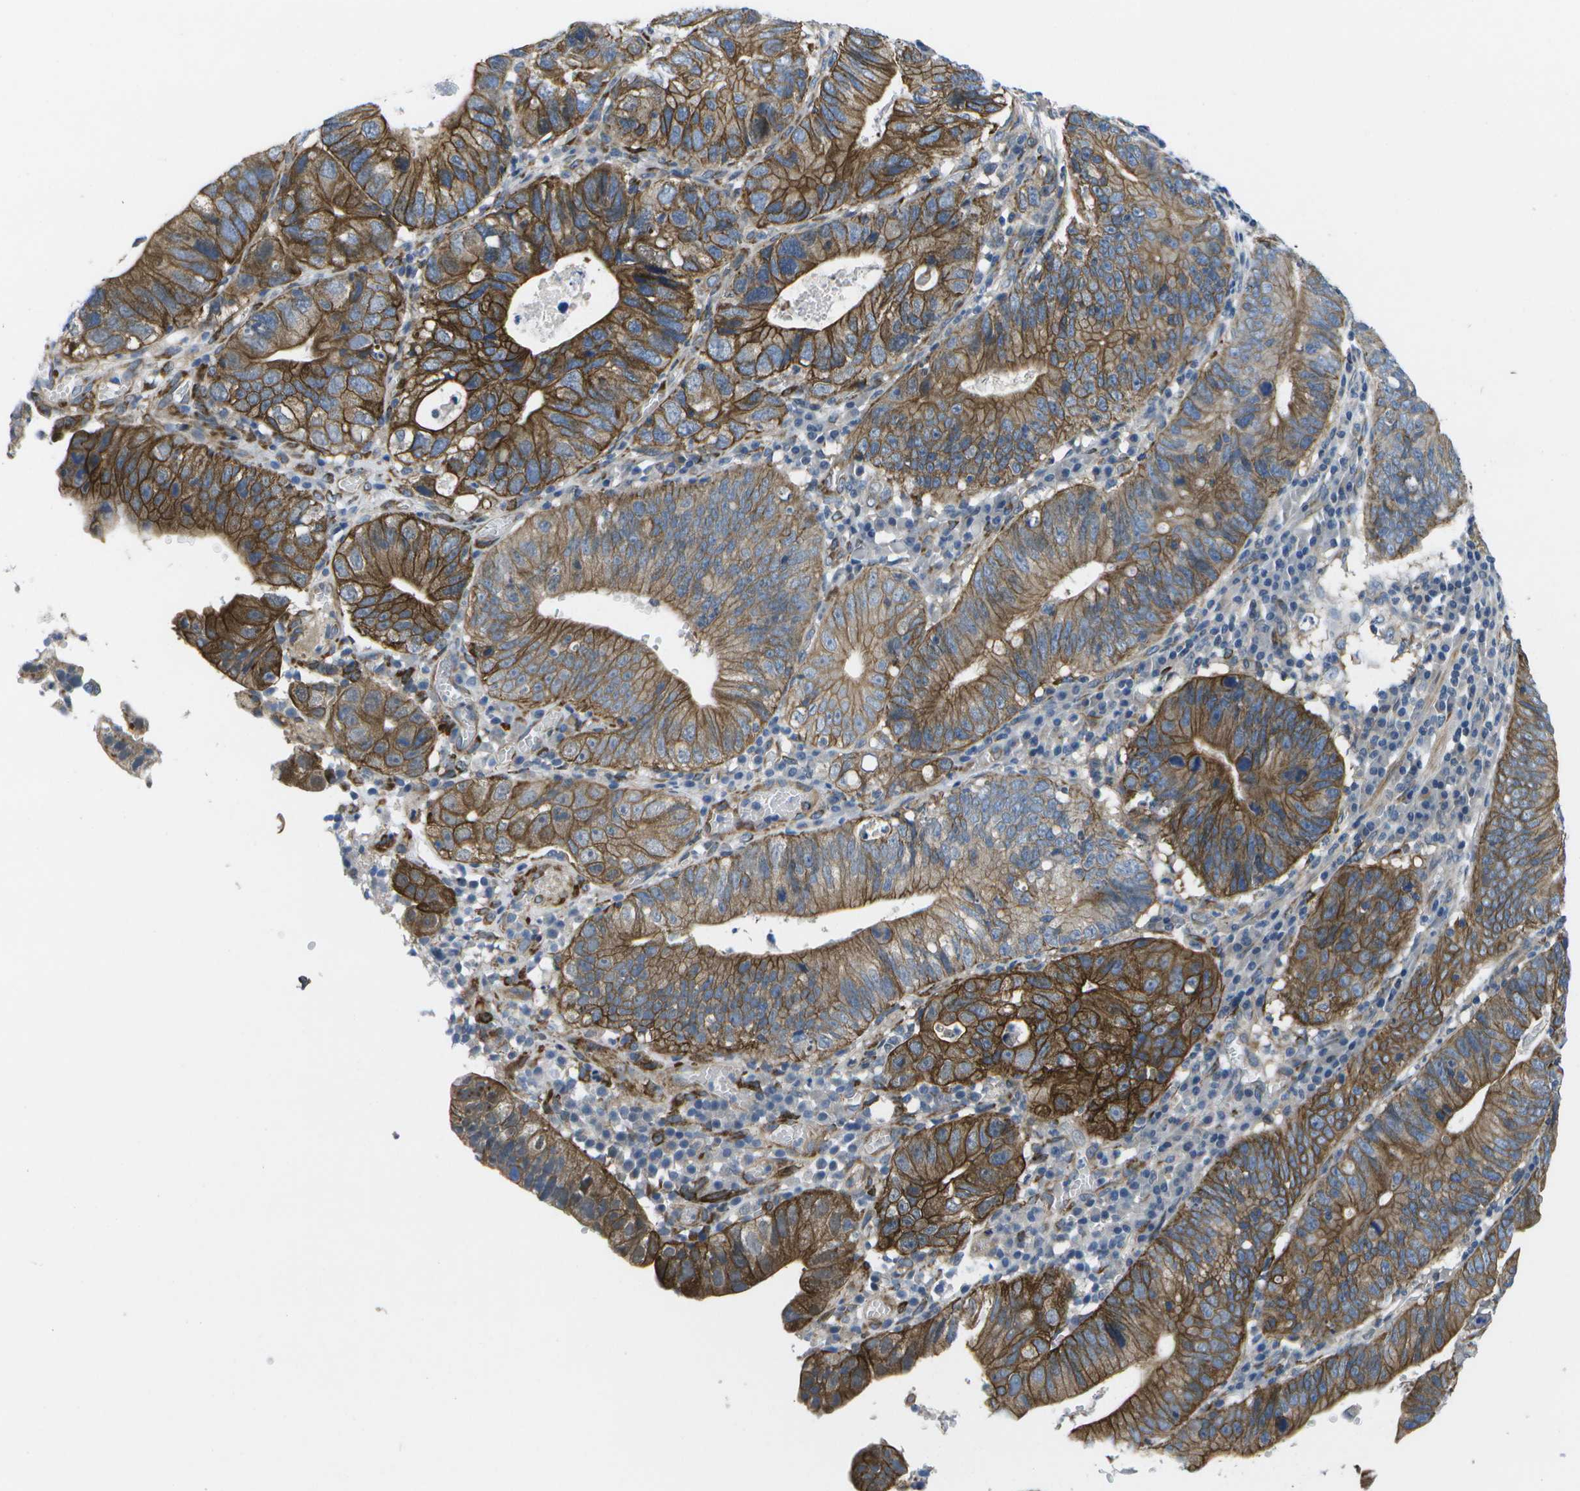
{"staining": {"intensity": "strong", "quantity": ">75%", "location": "cytoplasmic/membranous"}, "tissue": "stomach cancer", "cell_type": "Tumor cells", "image_type": "cancer", "snomed": [{"axis": "morphology", "description": "Adenocarcinoma, NOS"}, {"axis": "topography", "description": "Stomach"}], "caption": "Human stomach adenocarcinoma stained with a protein marker demonstrates strong staining in tumor cells.", "gene": "P3H1", "patient": {"sex": "male", "age": 59}}